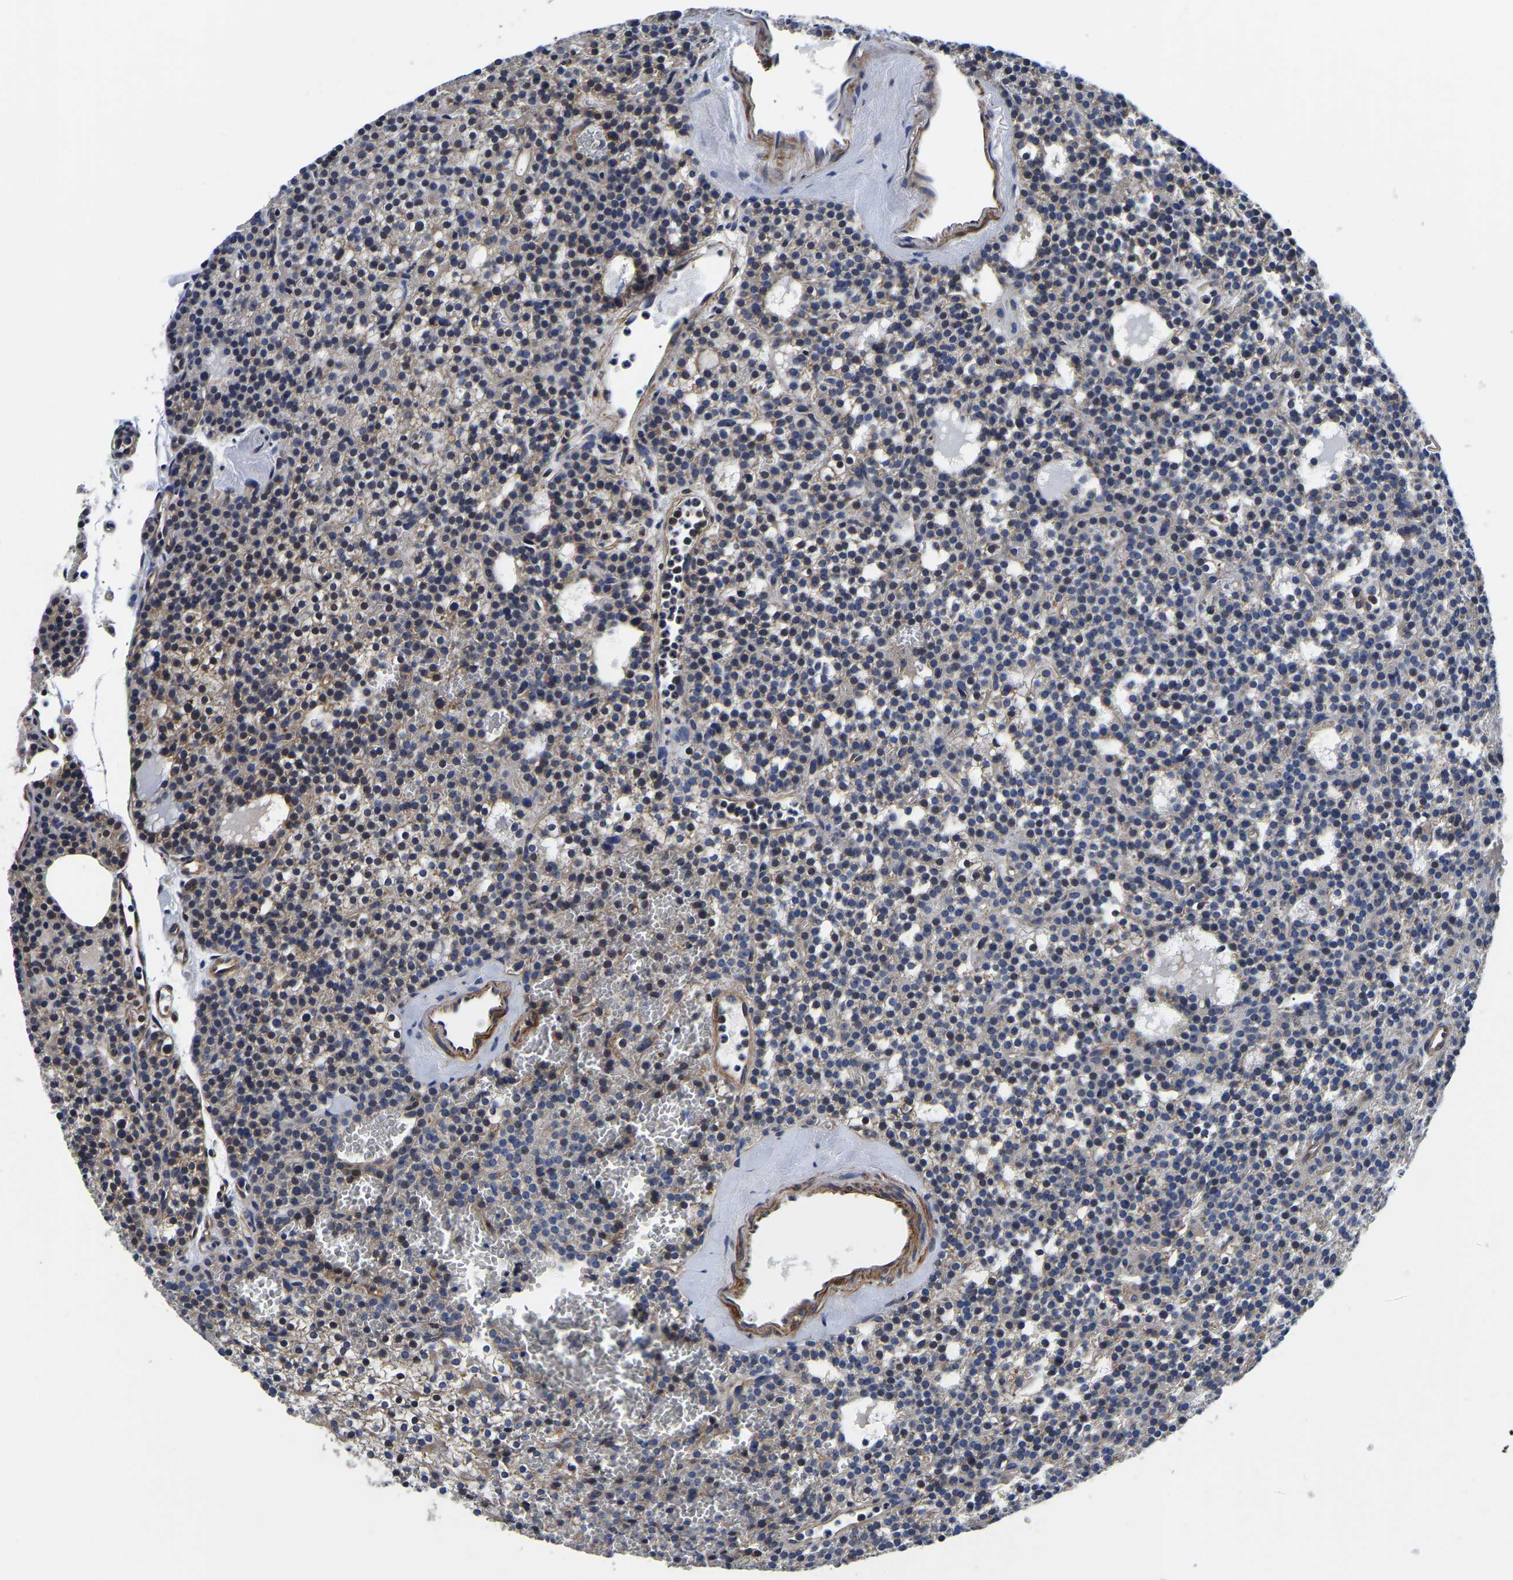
{"staining": {"intensity": "moderate", "quantity": "25%-75%", "location": "cytoplasmic/membranous"}, "tissue": "parathyroid gland", "cell_type": "Glandular cells", "image_type": "normal", "snomed": [{"axis": "morphology", "description": "Normal tissue, NOS"}, {"axis": "morphology", "description": "Adenoma, NOS"}, {"axis": "topography", "description": "Parathyroid gland"}], "caption": "Unremarkable parathyroid gland demonstrates moderate cytoplasmic/membranous positivity in approximately 25%-75% of glandular cells.", "gene": "KCTD17", "patient": {"sex": "female", "age": 74}}